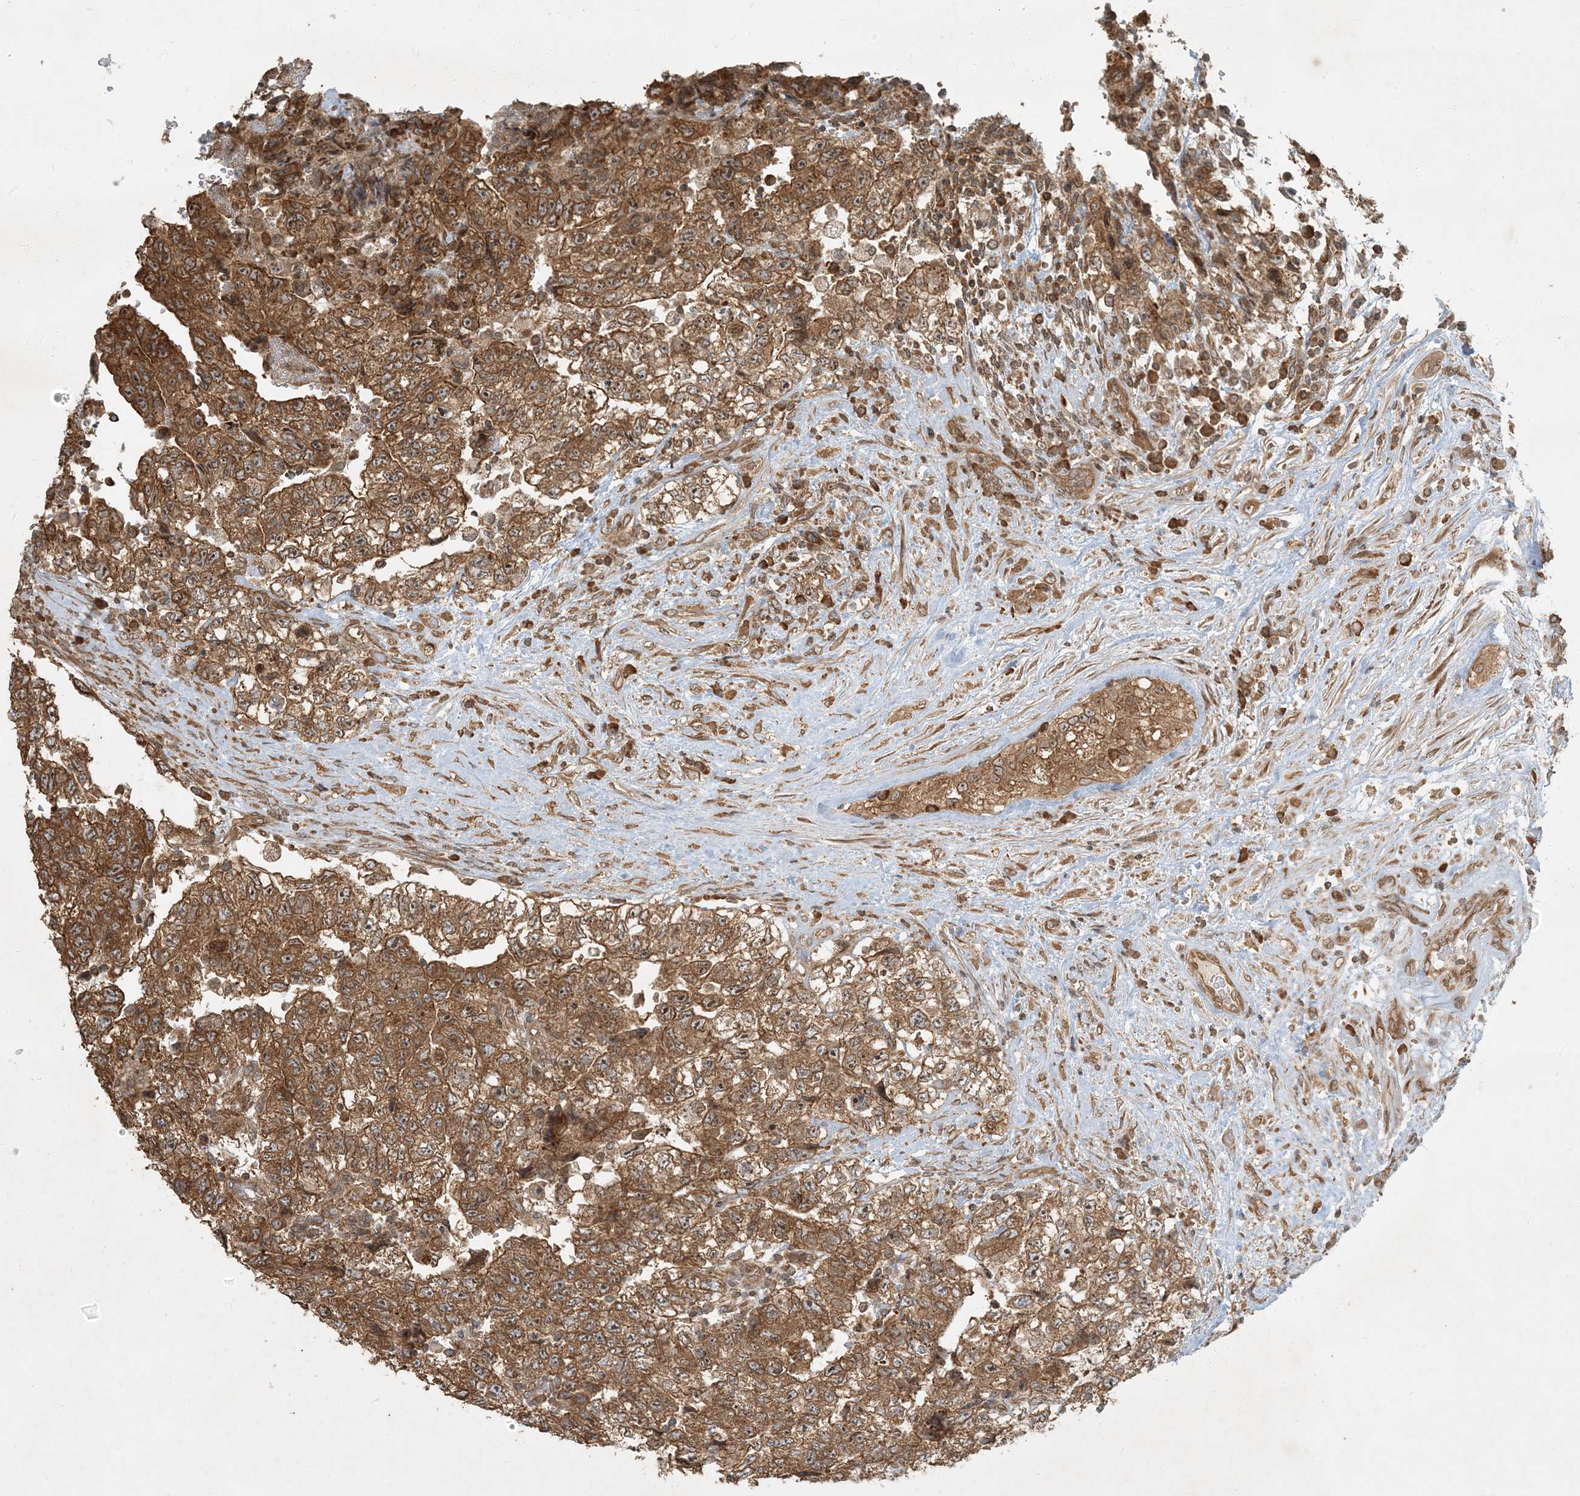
{"staining": {"intensity": "moderate", "quantity": ">75%", "location": "cytoplasmic/membranous"}, "tissue": "testis cancer", "cell_type": "Tumor cells", "image_type": "cancer", "snomed": [{"axis": "morphology", "description": "Carcinoma, Embryonal, NOS"}, {"axis": "topography", "description": "Testis"}], "caption": "Brown immunohistochemical staining in human testis cancer (embryonal carcinoma) reveals moderate cytoplasmic/membranous expression in approximately >75% of tumor cells.", "gene": "COMMD8", "patient": {"sex": "male", "age": 36}}